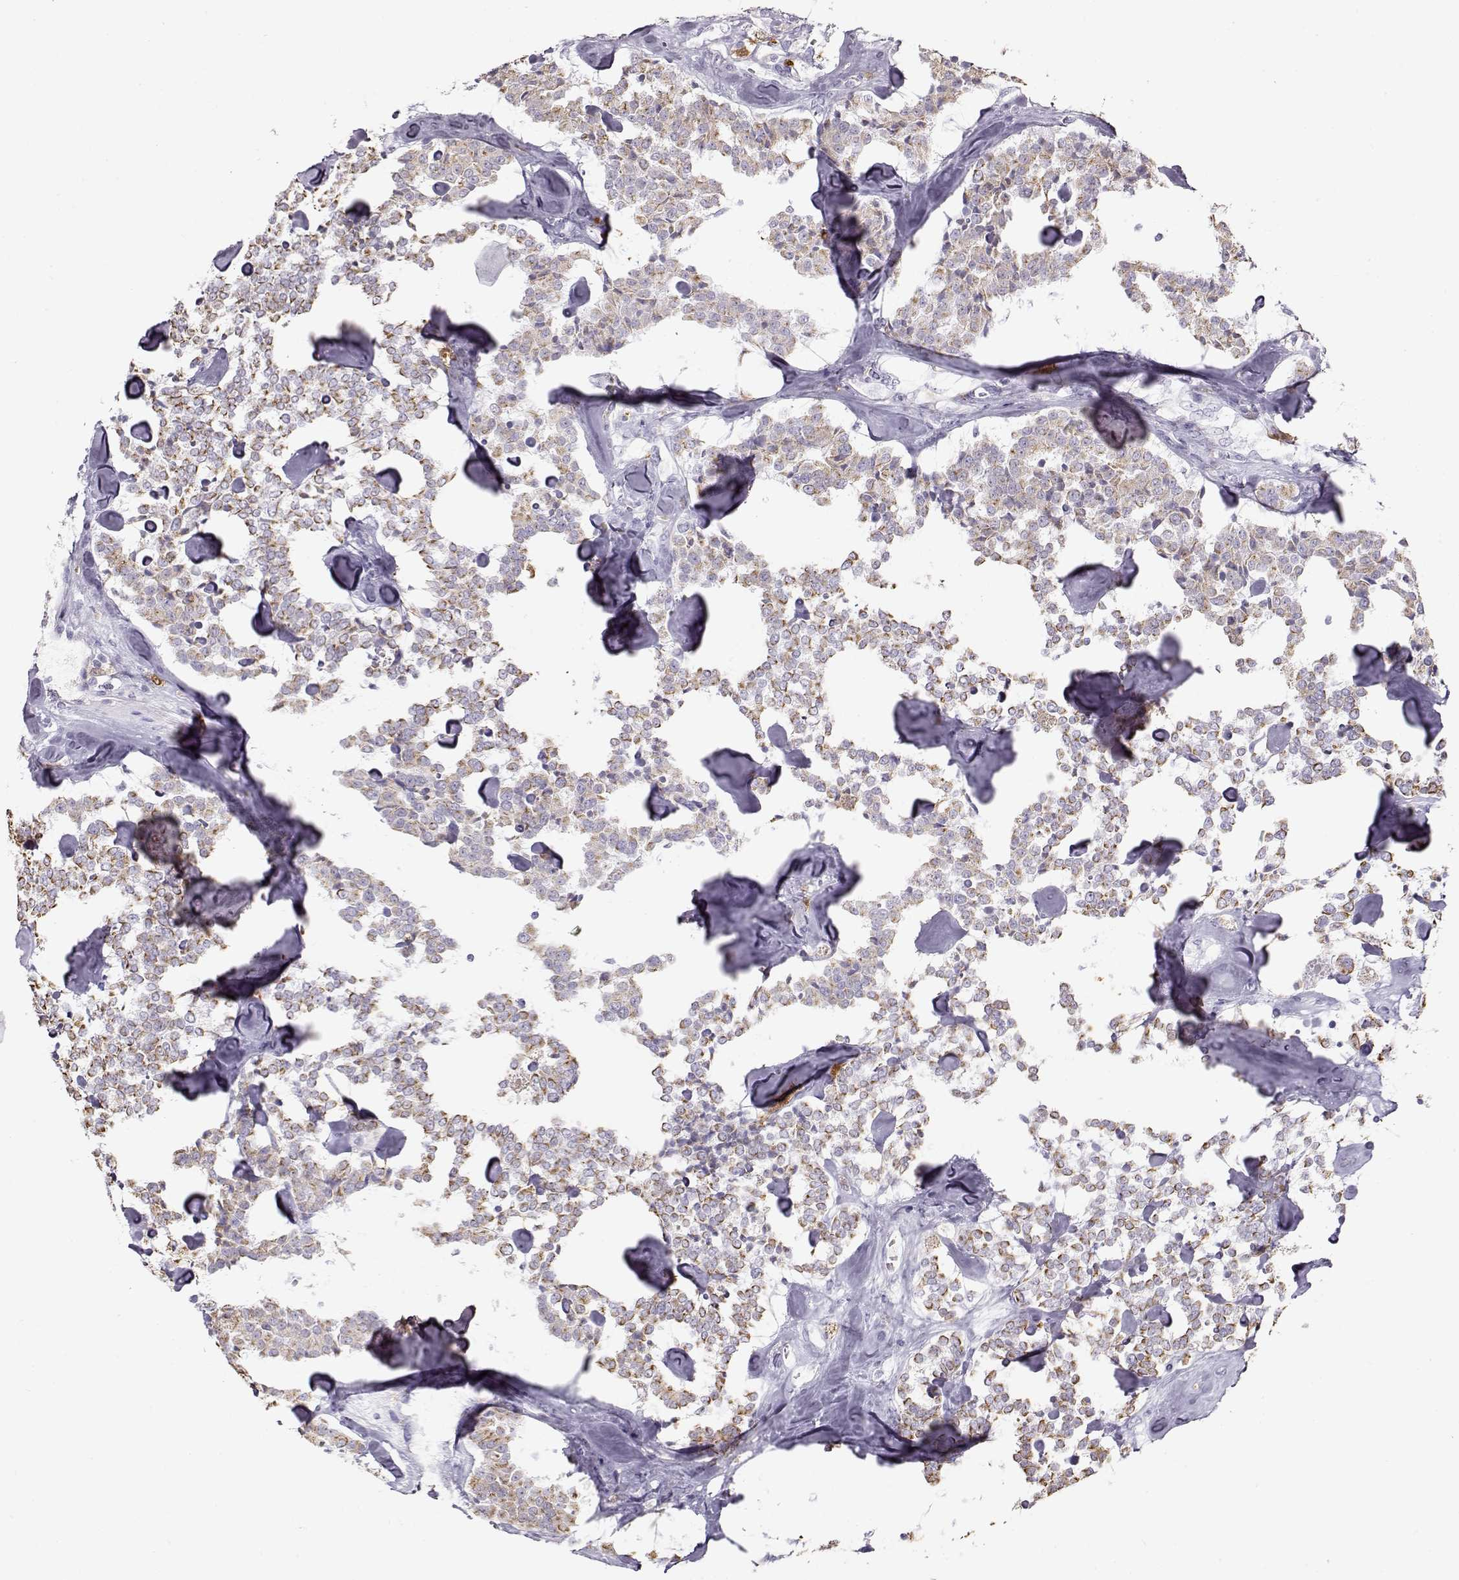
{"staining": {"intensity": "weak", "quantity": "25%-75%", "location": "cytoplasmic/membranous"}, "tissue": "carcinoid", "cell_type": "Tumor cells", "image_type": "cancer", "snomed": [{"axis": "morphology", "description": "Carcinoid, malignant, NOS"}, {"axis": "topography", "description": "Pancreas"}], "caption": "Carcinoid stained with DAB immunohistochemistry (IHC) shows low levels of weak cytoplasmic/membranous expression in approximately 25%-75% of tumor cells. The protein of interest is shown in brown color, while the nuclei are stained blue.", "gene": "S100B", "patient": {"sex": "male", "age": 41}}